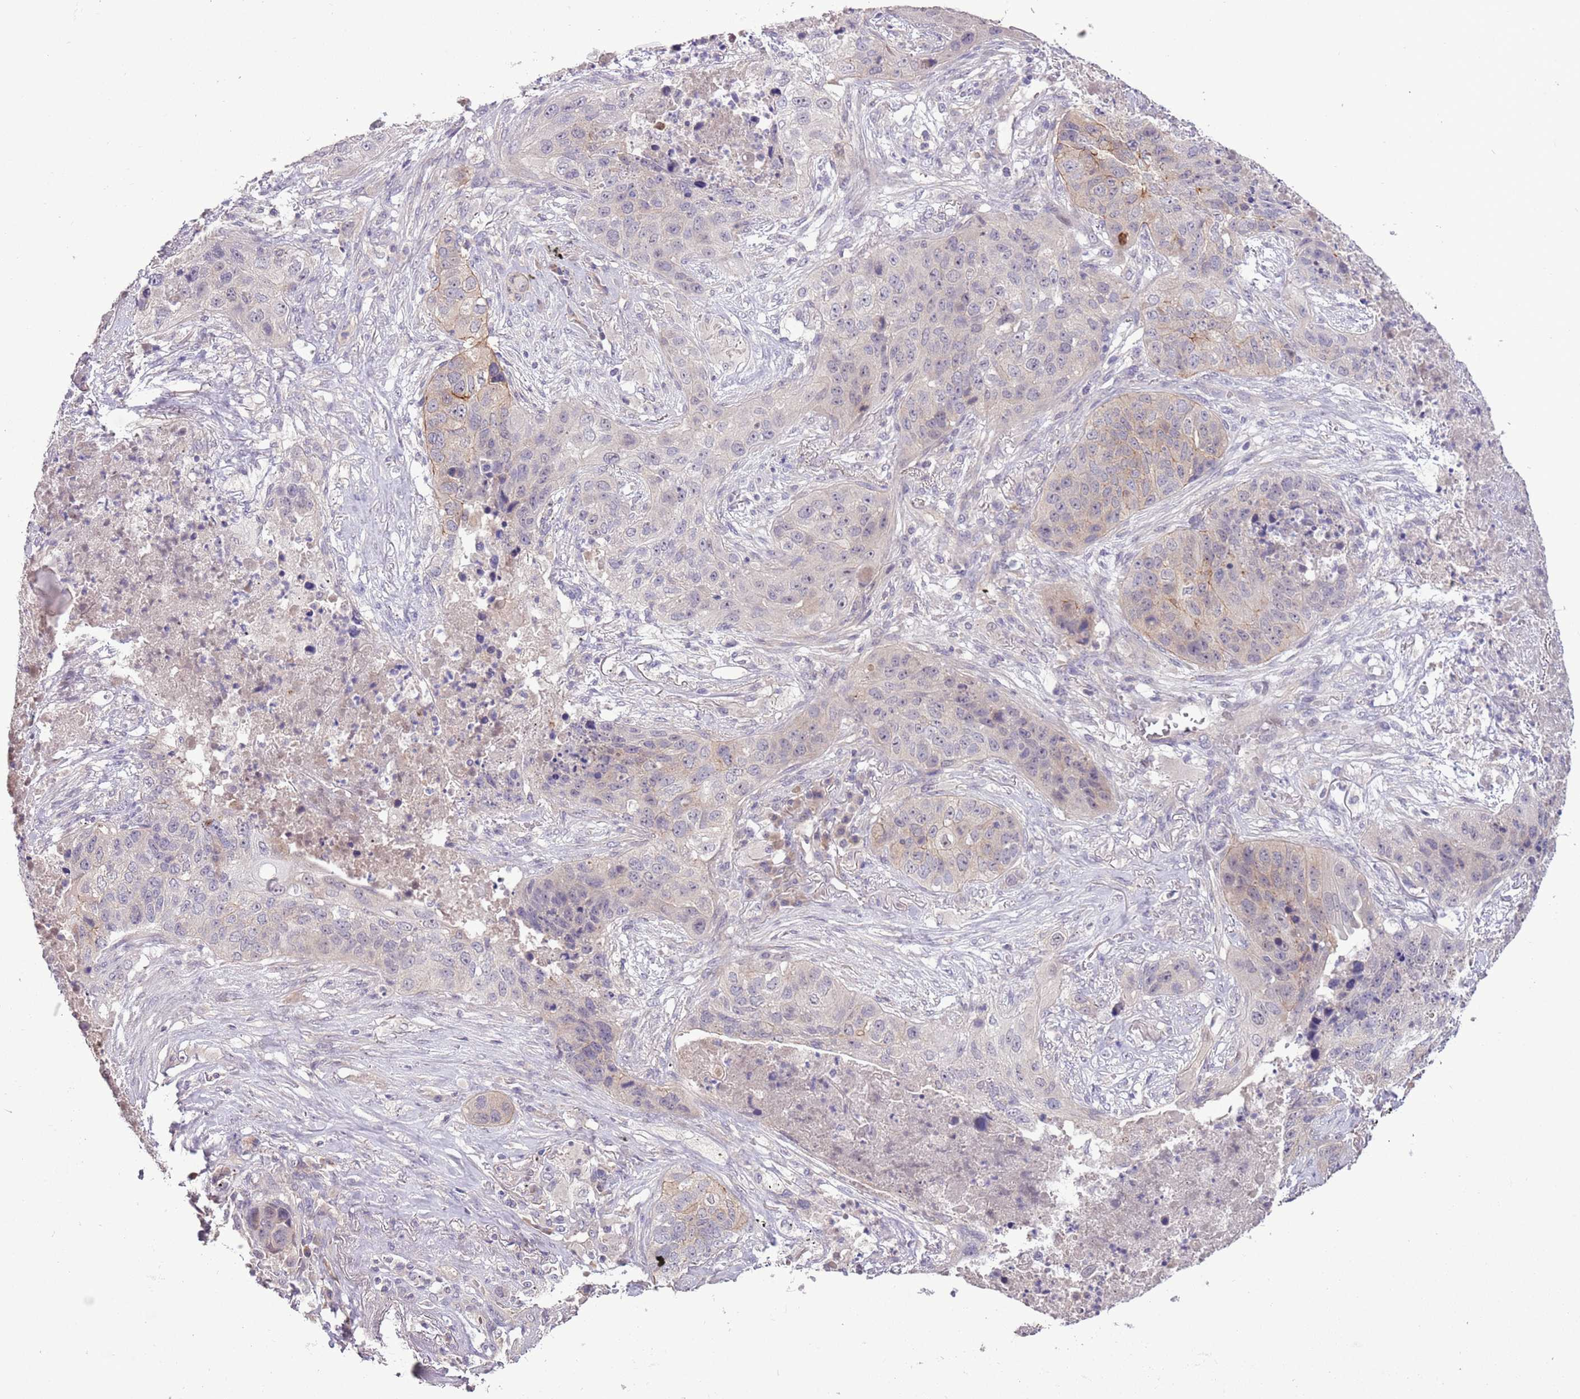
{"staining": {"intensity": "weak", "quantity": "<25%", "location": "cytoplasmic/membranous"}, "tissue": "lung cancer", "cell_type": "Tumor cells", "image_type": "cancer", "snomed": [{"axis": "morphology", "description": "Squamous cell carcinoma, NOS"}, {"axis": "topography", "description": "Lung"}], "caption": "Photomicrograph shows no significant protein positivity in tumor cells of squamous cell carcinoma (lung). Brightfield microscopy of immunohistochemistry stained with DAB (brown) and hematoxylin (blue), captured at high magnification.", "gene": "SHROOM3", "patient": {"sex": "female", "age": 63}}